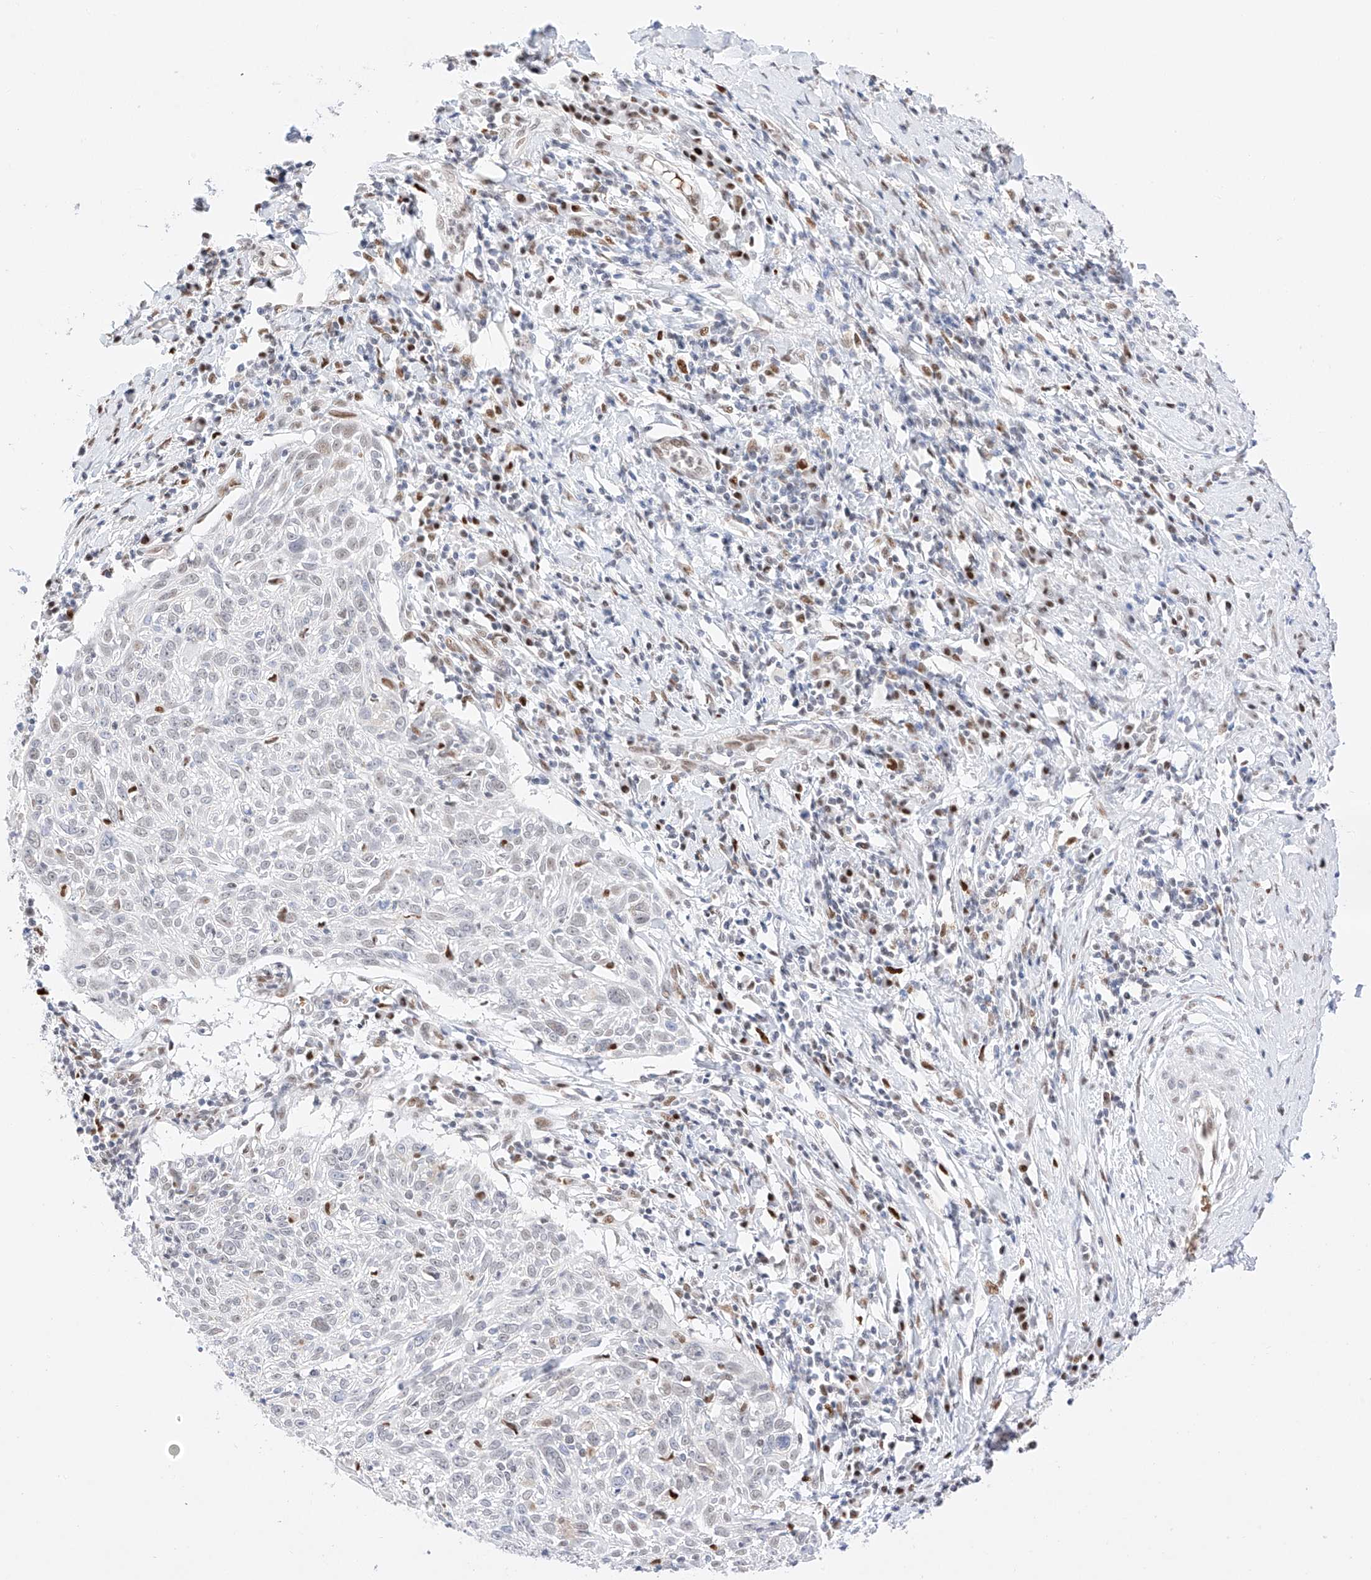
{"staining": {"intensity": "negative", "quantity": "none", "location": "none"}, "tissue": "cervical cancer", "cell_type": "Tumor cells", "image_type": "cancer", "snomed": [{"axis": "morphology", "description": "Squamous cell carcinoma, NOS"}, {"axis": "topography", "description": "Cervix"}], "caption": "The histopathology image shows no staining of tumor cells in squamous cell carcinoma (cervical).", "gene": "APIP", "patient": {"sex": "female", "age": 51}}